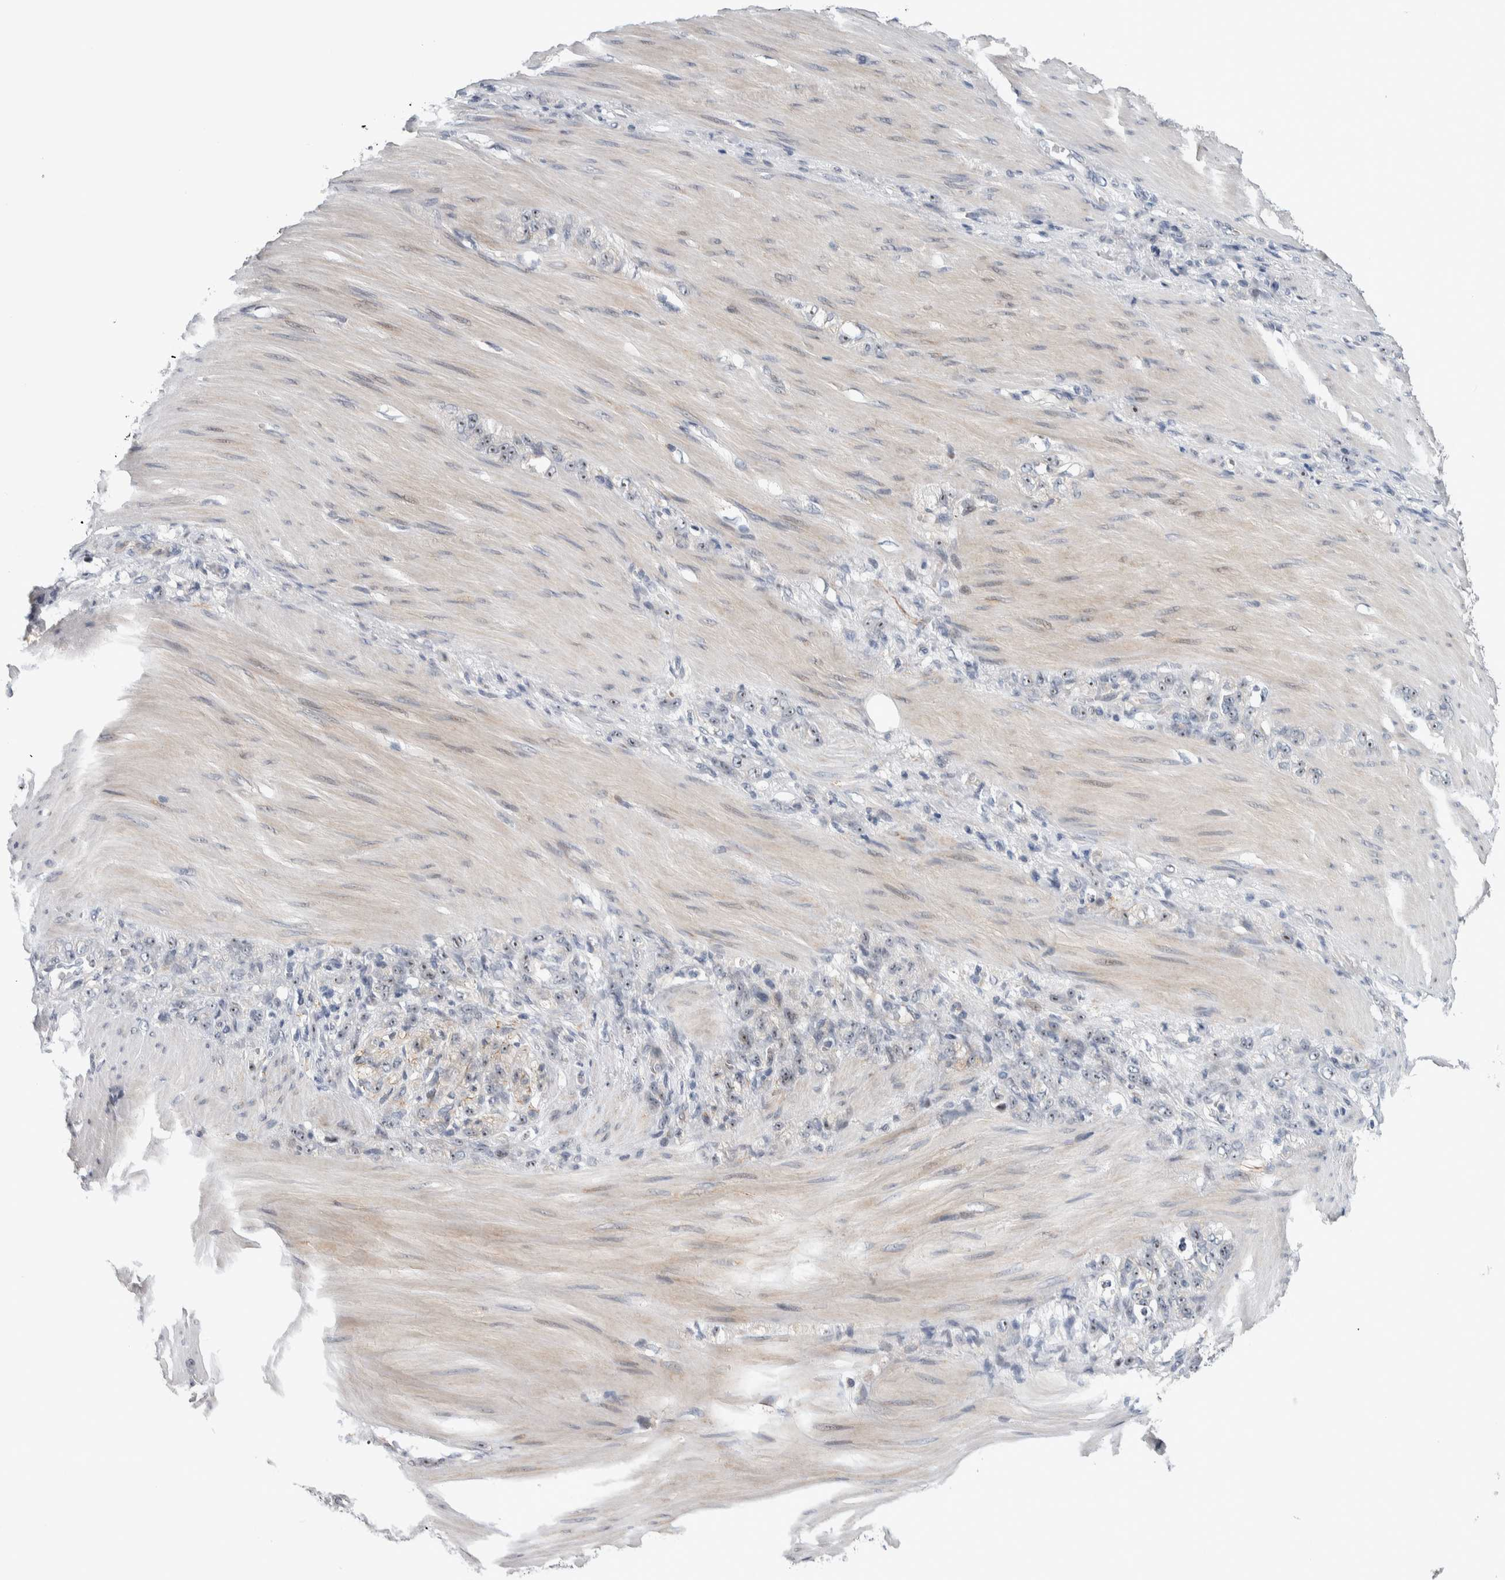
{"staining": {"intensity": "moderate", "quantity": ">75%", "location": "nuclear"}, "tissue": "stomach cancer", "cell_type": "Tumor cells", "image_type": "cancer", "snomed": [{"axis": "morphology", "description": "Normal tissue, NOS"}, {"axis": "morphology", "description": "Adenocarcinoma, NOS"}, {"axis": "topography", "description": "Stomach"}], "caption": "A micrograph of stomach cancer stained for a protein shows moderate nuclear brown staining in tumor cells.", "gene": "PRRG4", "patient": {"sex": "male", "age": 82}}